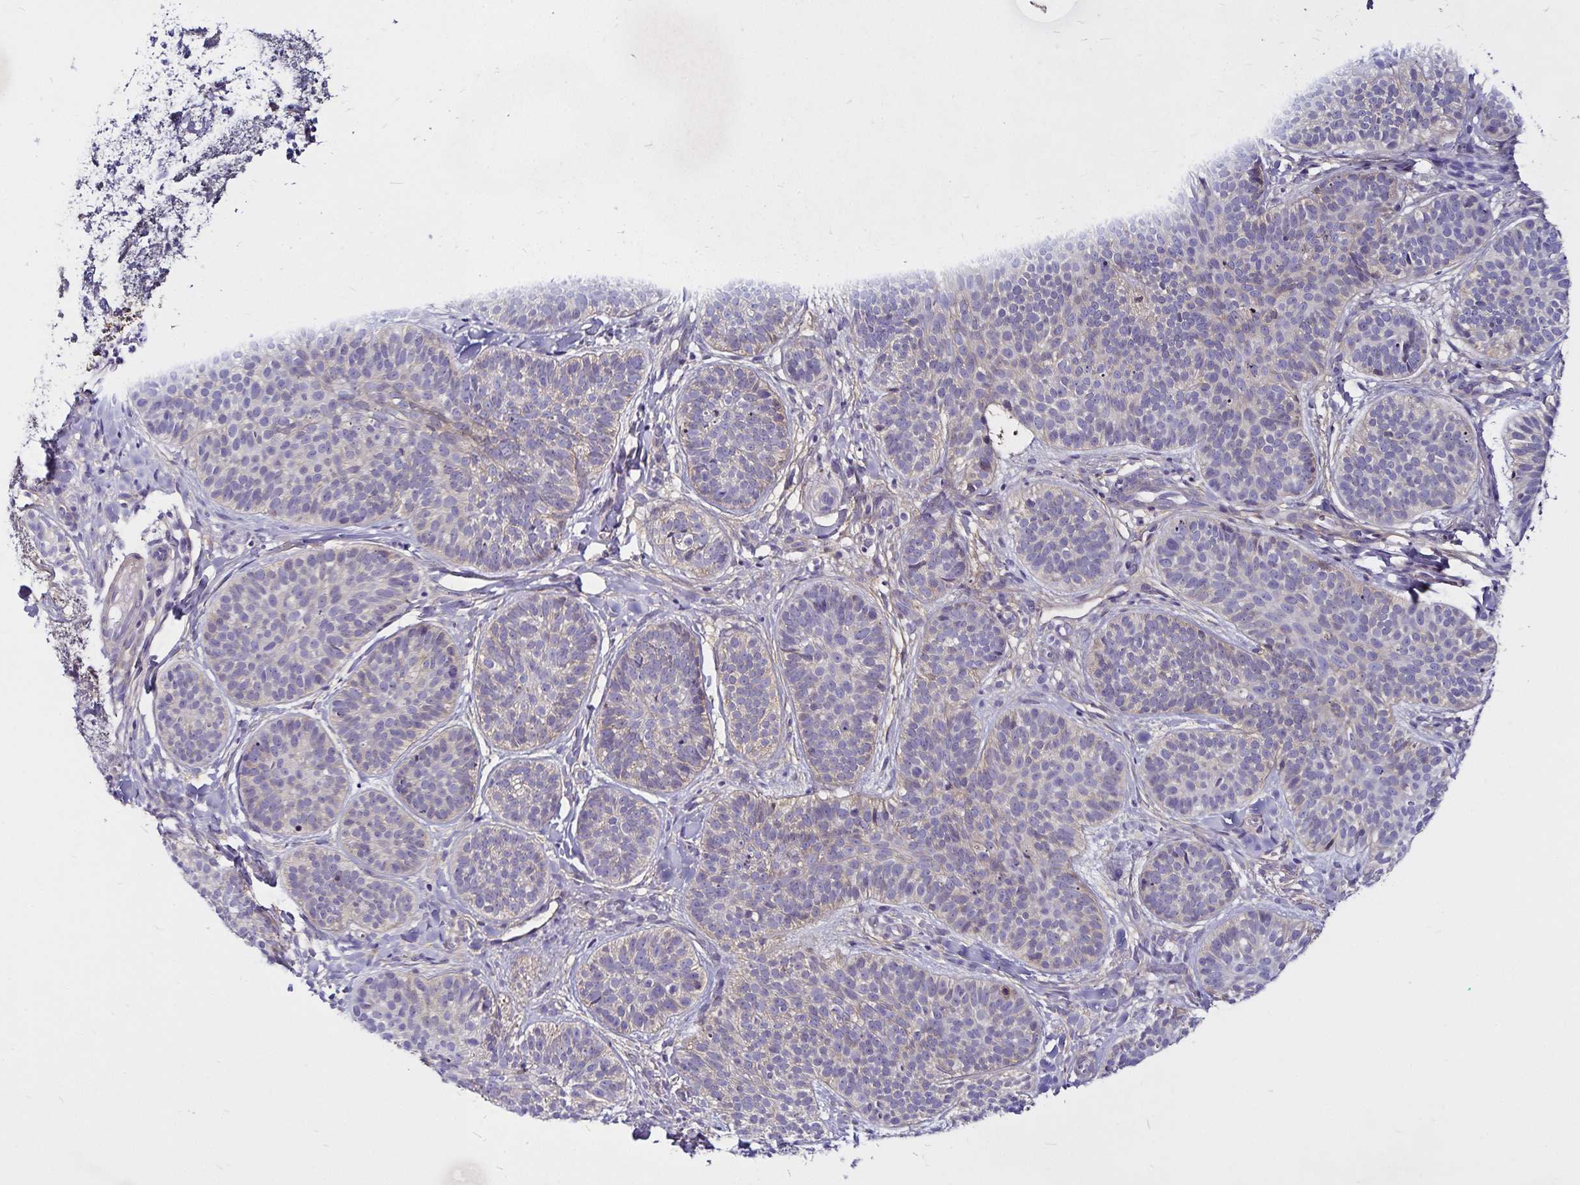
{"staining": {"intensity": "negative", "quantity": "none", "location": "none"}, "tissue": "skin cancer", "cell_type": "Tumor cells", "image_type": "cancer", "snomed": [{"axis": "morphology", "description": "Basal cell carcinoma"}, {"axis": "topography", "description": "Skin"}], "caption": "Immunohistochemistry (IHC) of human basal cell carcinoma (skin) displays no expression in tumor cells. The staining was performed using DAB to visualize the protein expression in brown, while the nuclei were stained in blue with hematoxylin (Magnification: 20x).", "gene": "GNG12", "patient": {"sex": "male", "age": 54}}